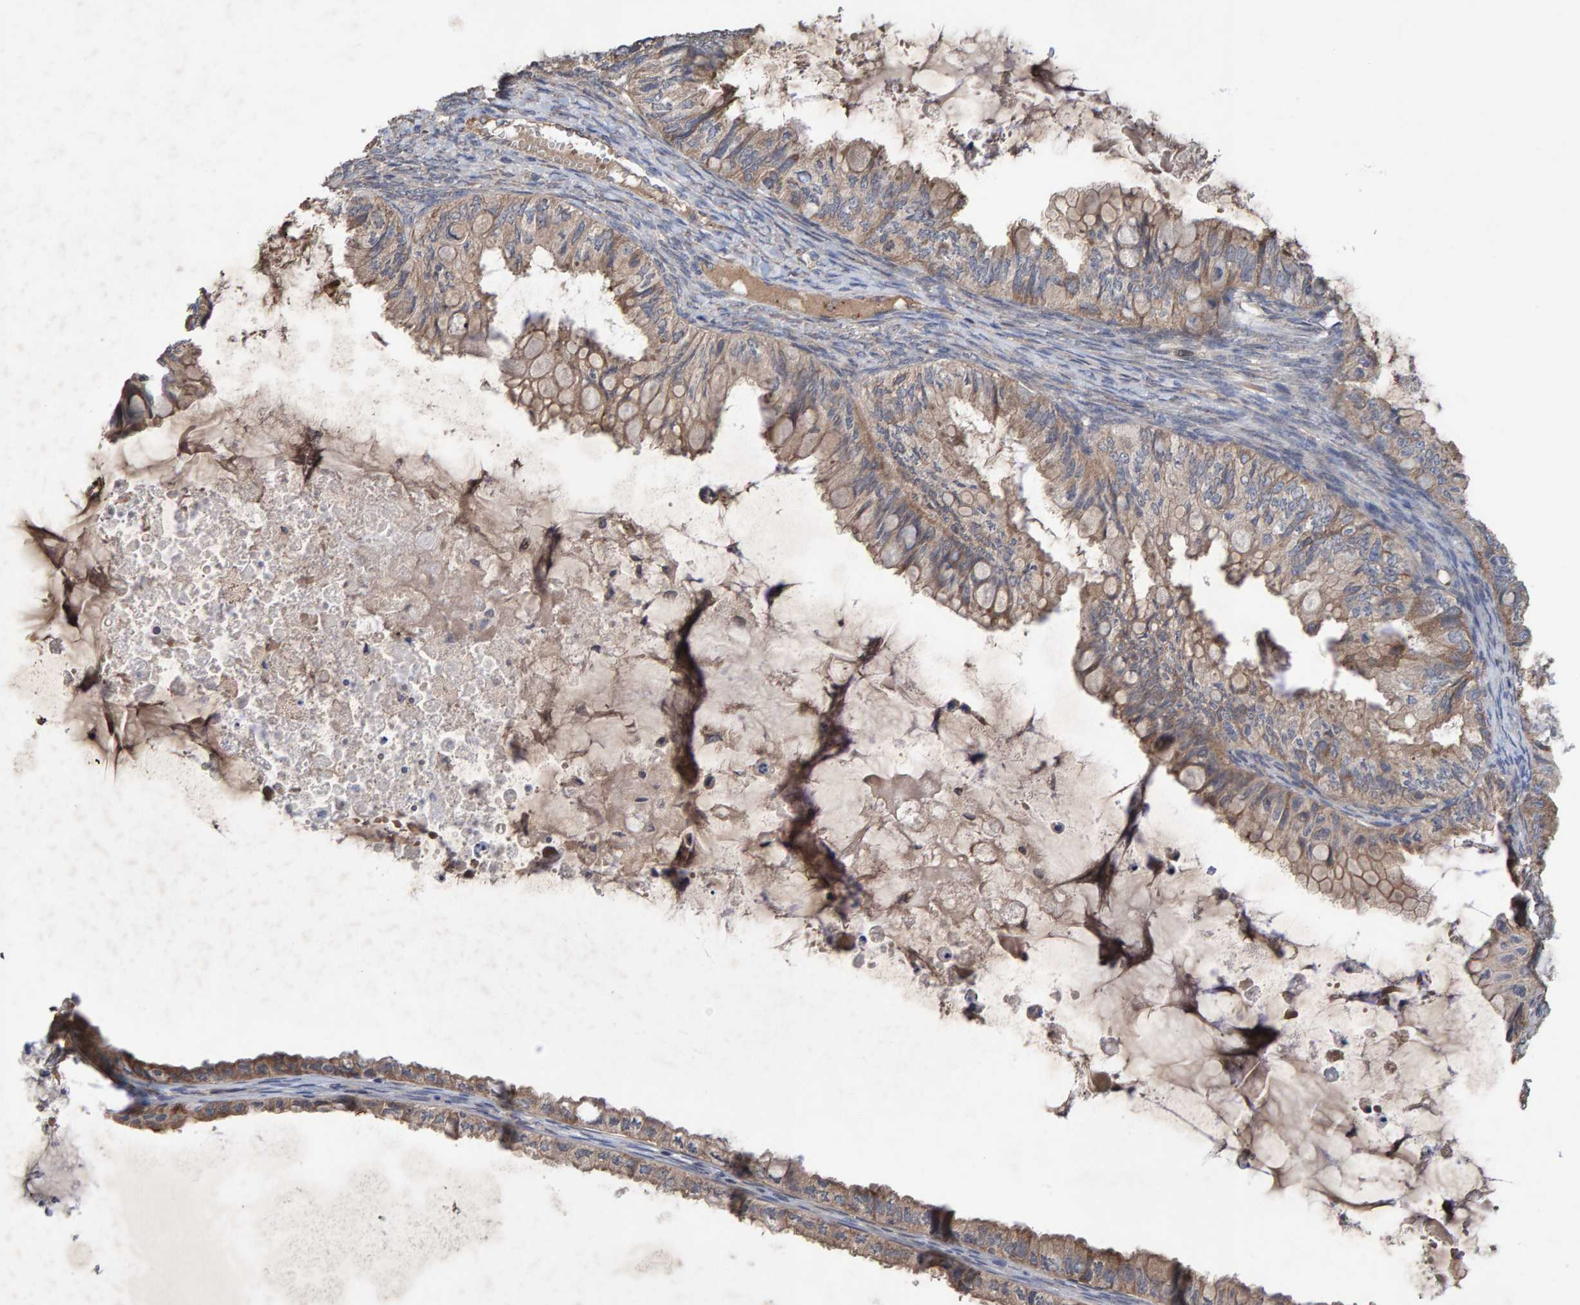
{"staining": {"intensity": "weak", "quantity": ">75%", "location": "cytoplasmic/membranous"}, "tissue": "ovarian cancer", "cell_type": "Tumor cells", "image_type": "cancer", "snomed": [{"axis": "morphology", "description": "Cystadenocarcinoma, mucinous, NOS"}, {"axis": "topography", "description": "Ovary"}], "caption": "IHC of ovarian mucinous cystadenocarcinoma demonstrates low levels of weak cytoplasmic/membranous staining in approximately >75% of tumor cells.", "gene": "LRSAM1", "patient": {"sex": "female", "age": 80}}